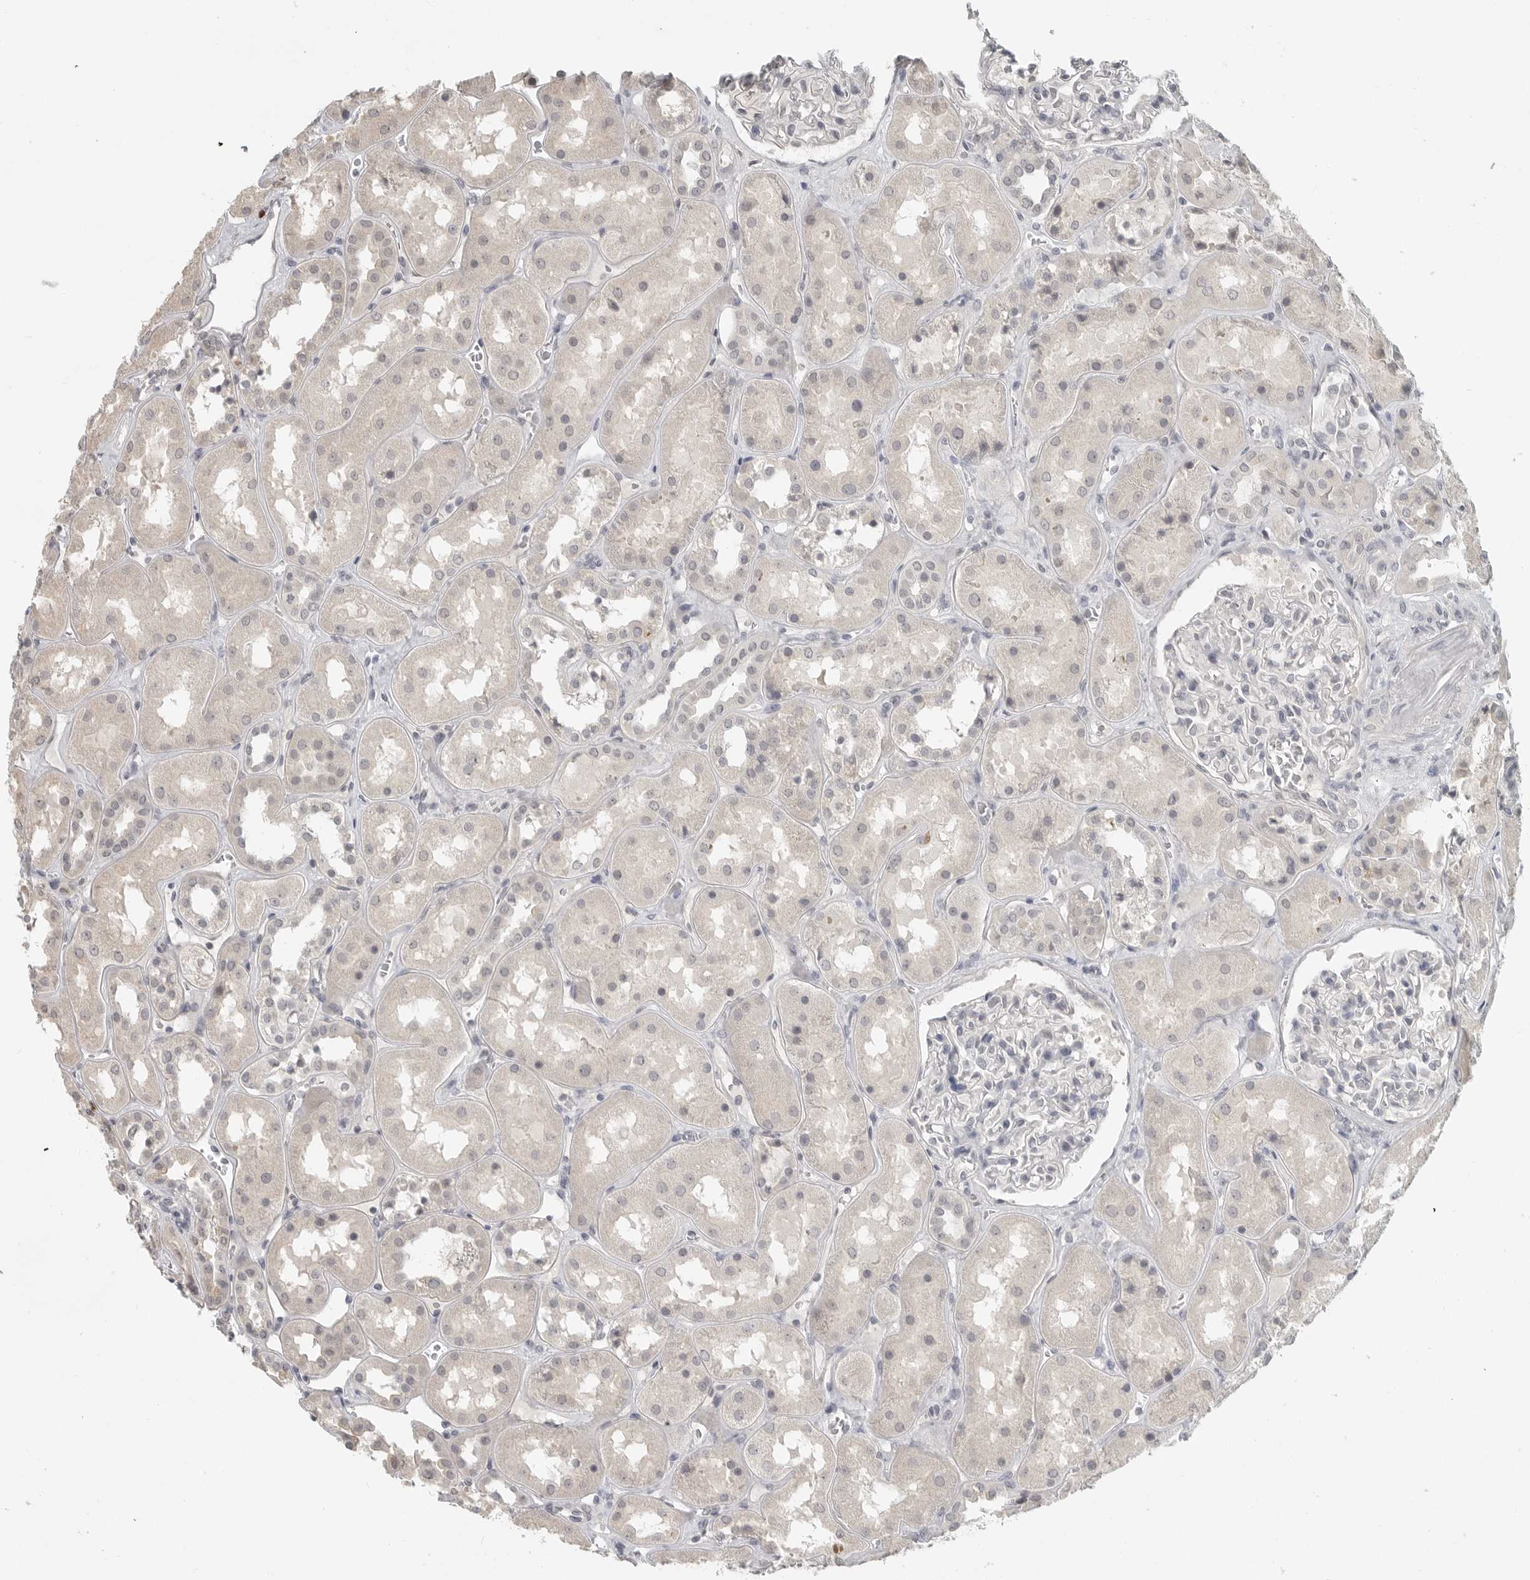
{"staining": {"intensity": "negative", "quantity": "none", "location": "none"}, "tissue": "kidney", "cell_type": "Cells in glomeruli", "image_type": "normal", "snomed": [{"axis": "morphology", "description": "Normal tissue, NOS"}, {"axis": "topography", "description": "Kidney"}], "caption": "IHC micrograph of normal human kidney stained for a protein (brown), which displays no positivity in cells in glomeruli.", "gene": "FOXP3", "patient": {"sex": "male", "age": 70}}